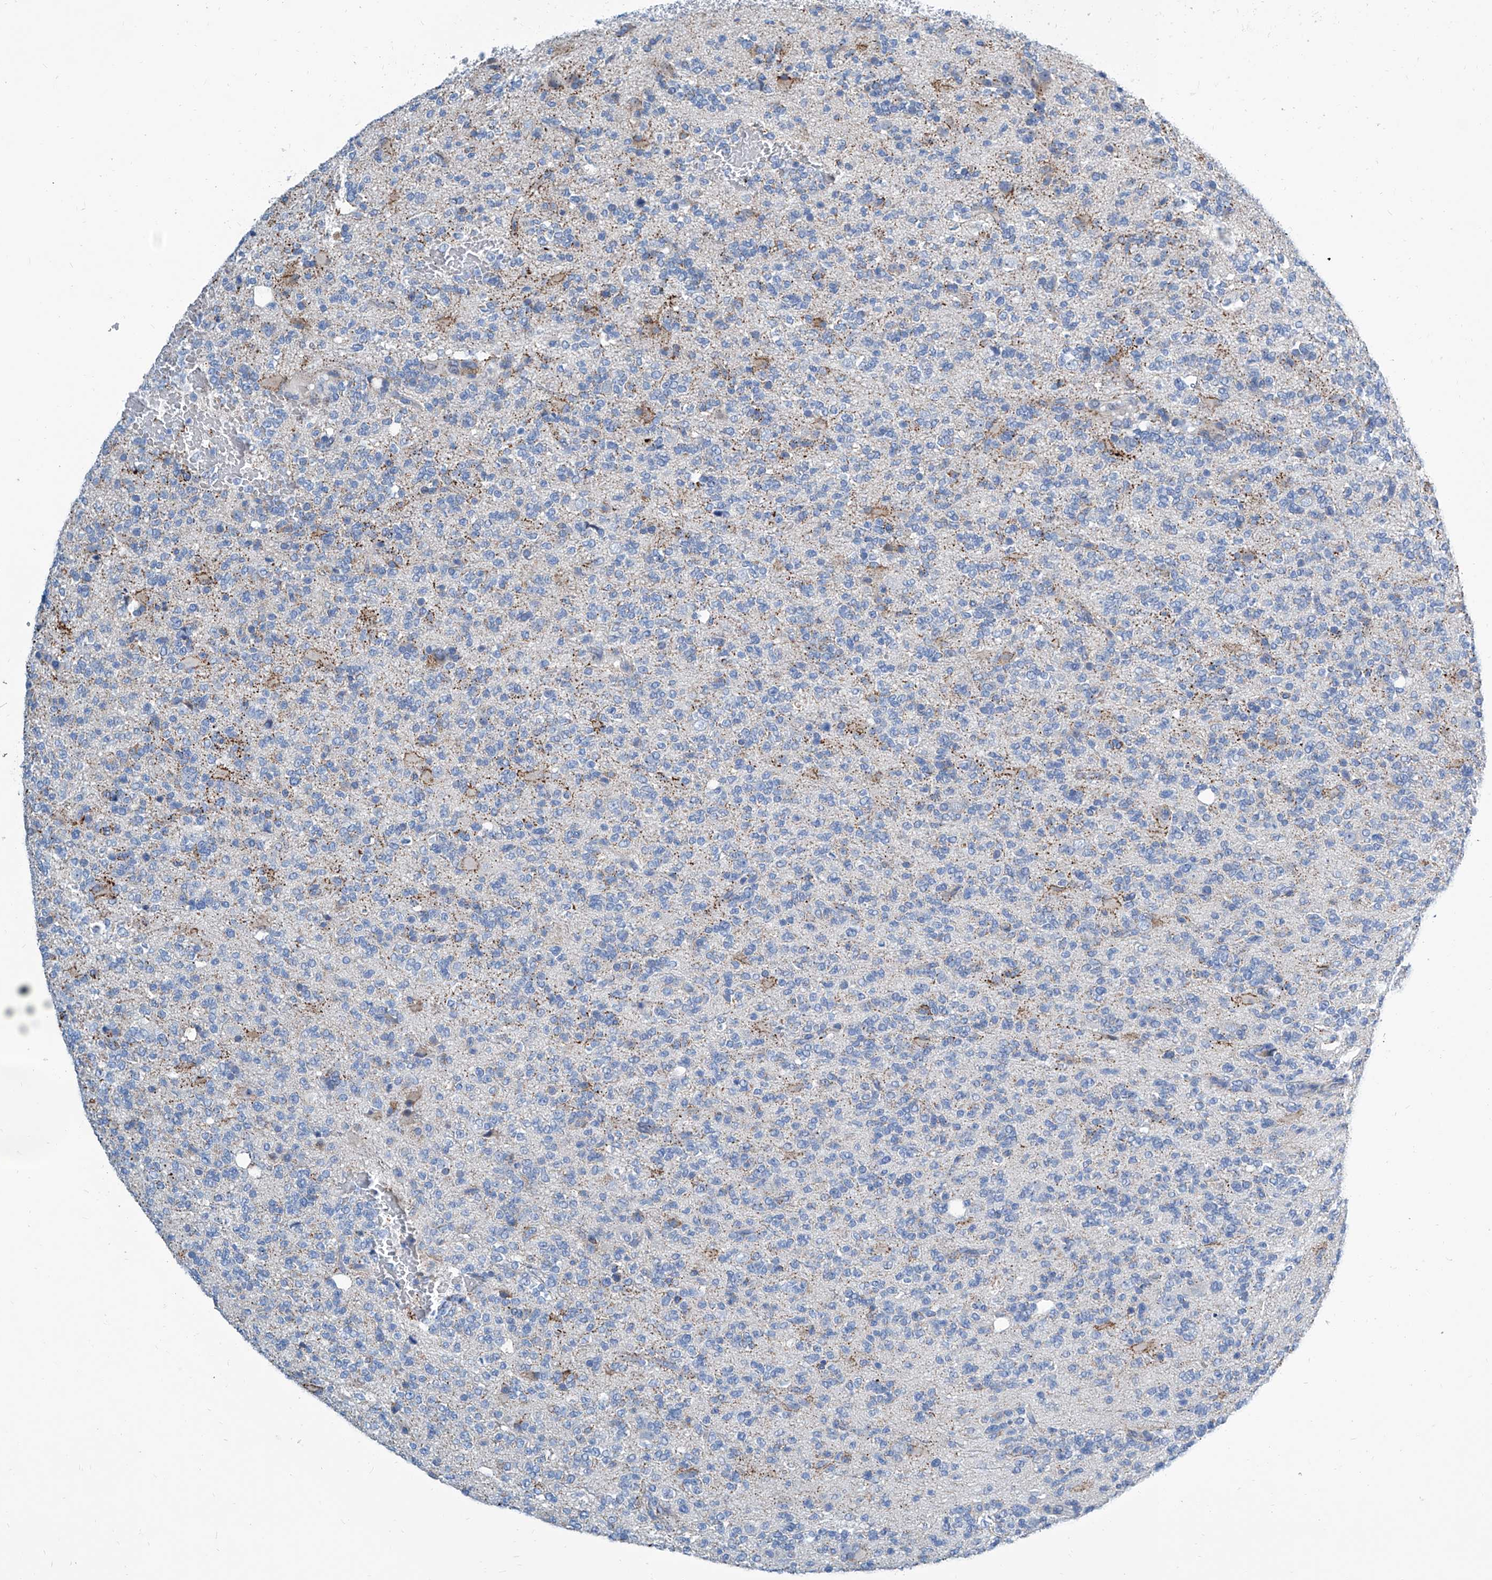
{"staining": {"intensity": "negative", "quantity": "none", "location": "none"}, "tissue": "glioma", "cell_type": "Tumor cells", "image_type": "cancer", "snomed": [{"axis": "morphology", "description": "Glioma, malignant, High grade"}, {"axis": "topography", "description": "Brain"}], "caption": "This is an IHC photomicrograph of malignant glioma (high-grade). There is no positivity in tumor cells.", "gene": "ZNF519", "patient": {"sex": "female", "age": 62}}